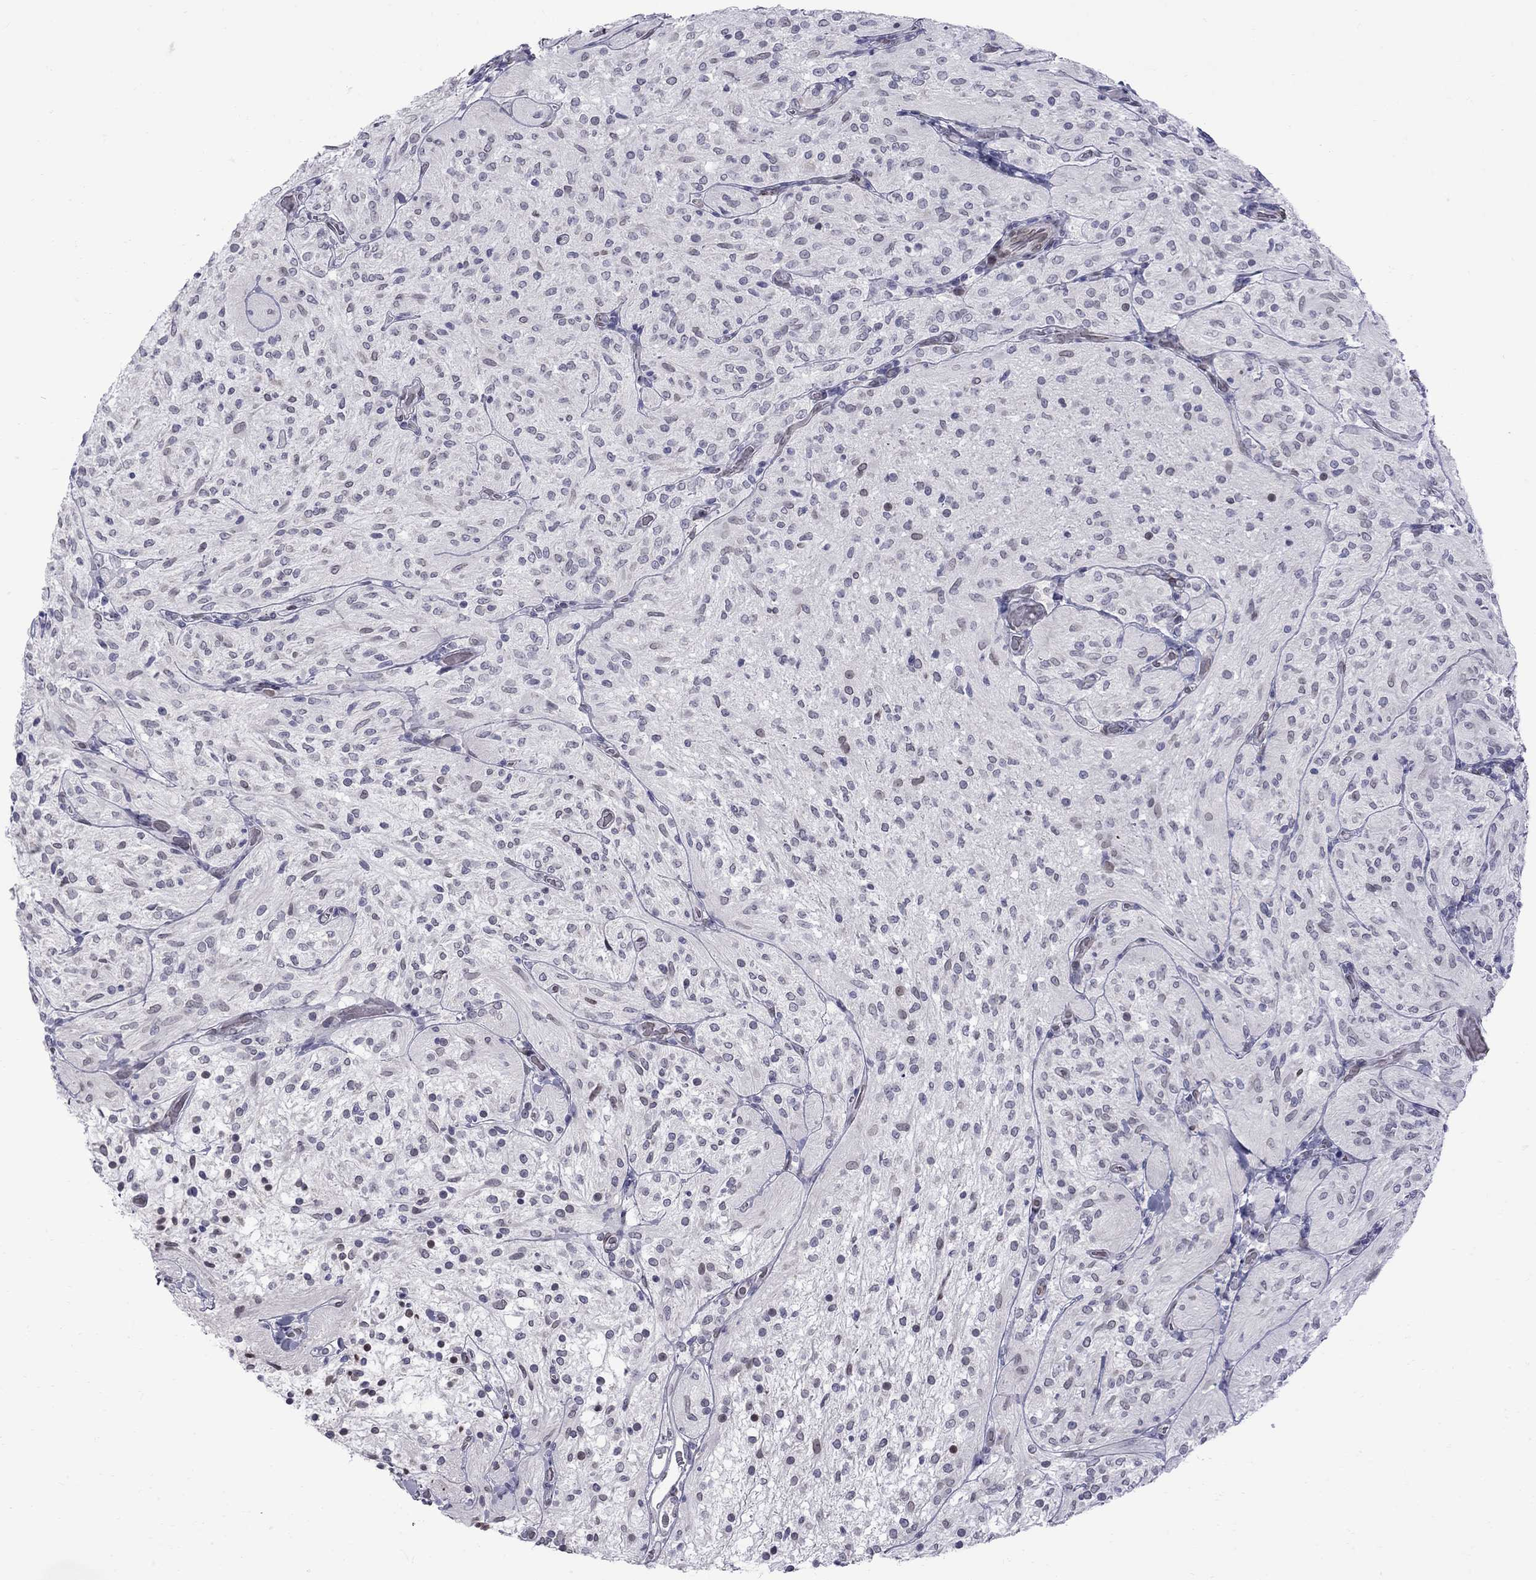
{"staining": {"intensity": "negative", "quantity": "none", "location": "none"}, "tissue": "glioma", "cell_type": "Tumor cells", "image_type": "cancer", "snomed": [{"axis": "morphology", "description": "Glioma, malignant, Low grade"}, {"axis": "topography", "description": "Brain"}], "caption": "DAB immunohistochemical staining of glioma demonstrates no significant expression in tumor cells.", "gene": "CLTCL1", "patient": {"sex": "male", "age": 3}}